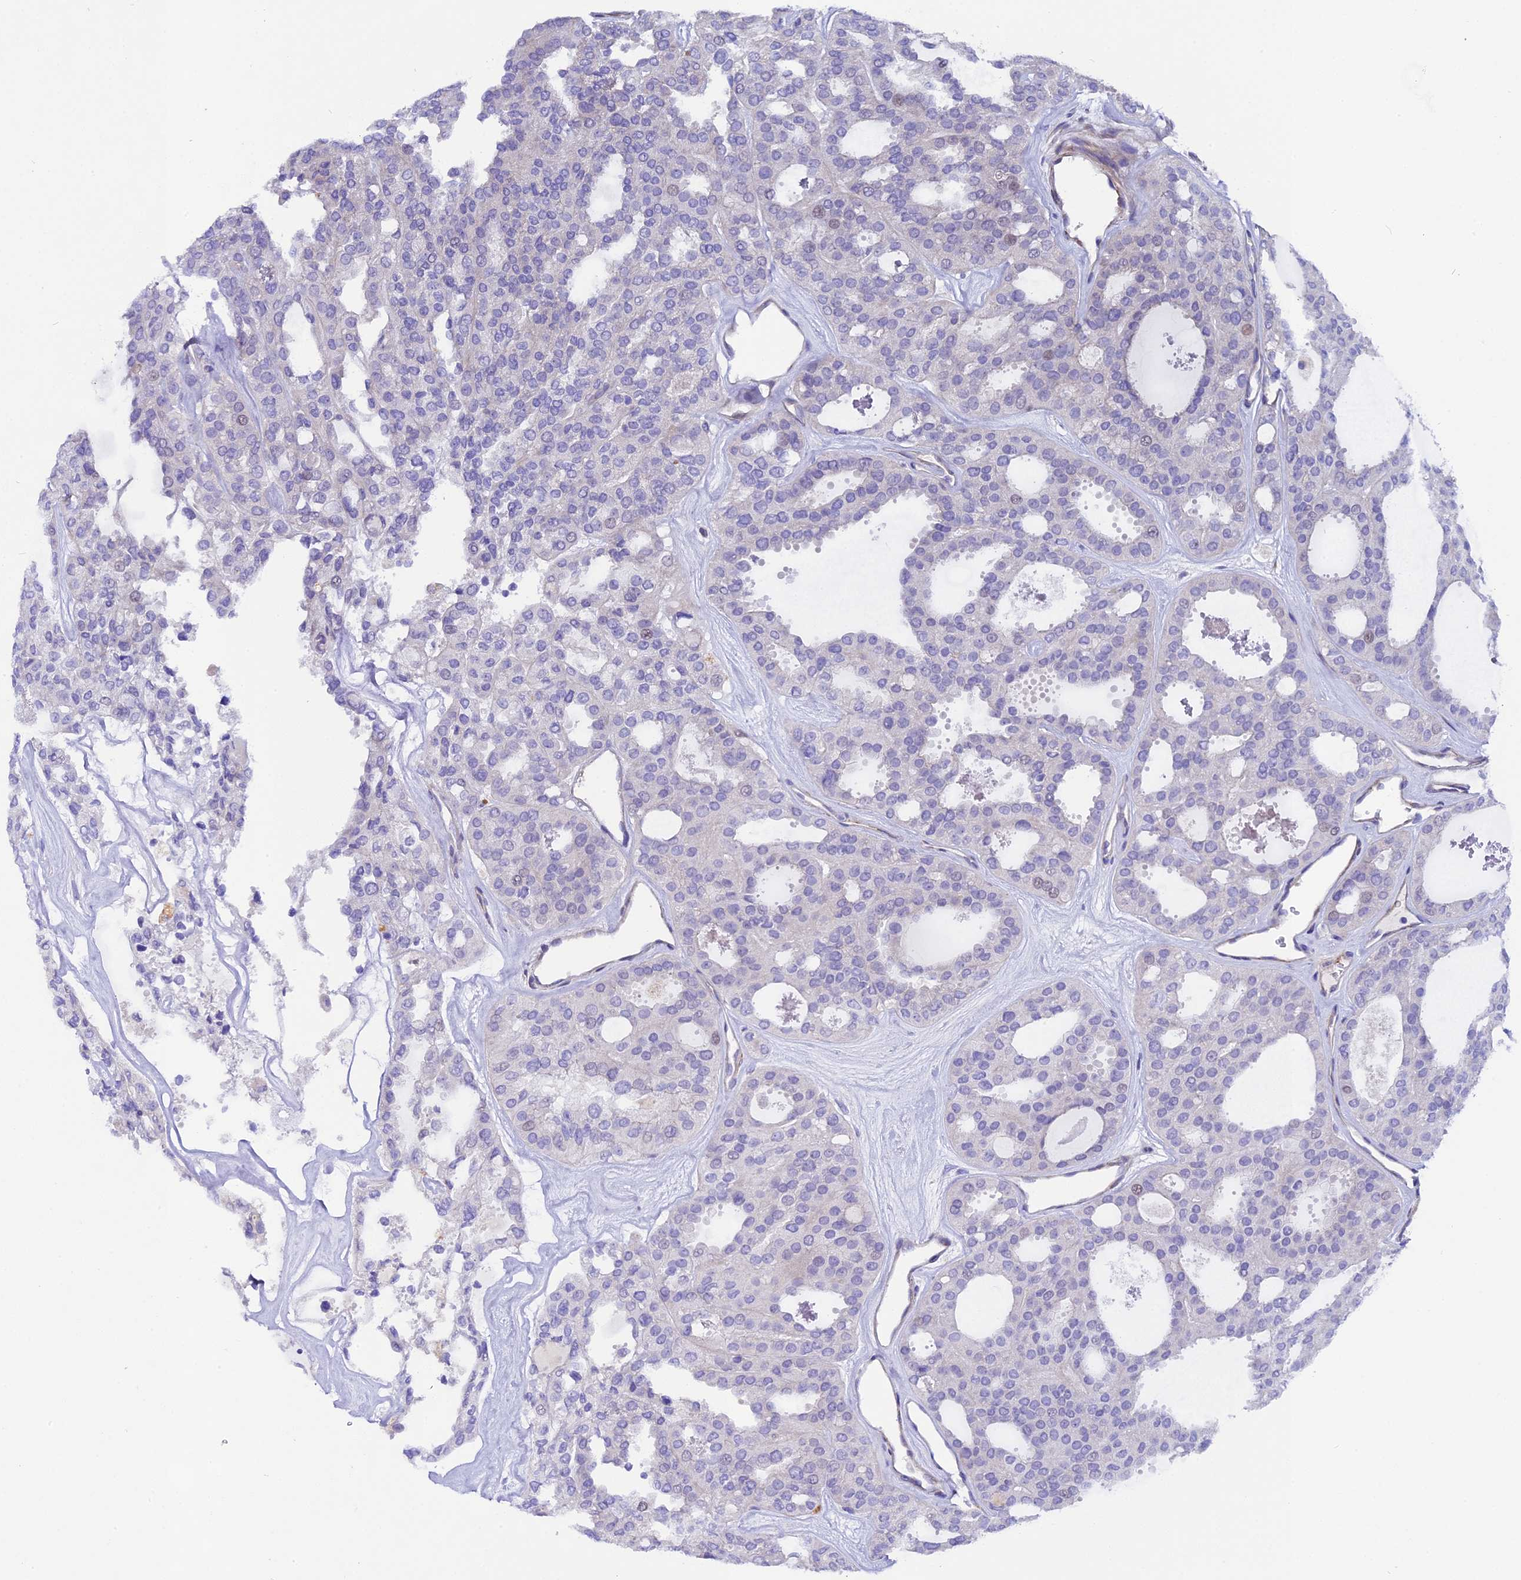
{"staining": {"intensity": "negative", "quantity": "none", "location": "none"}, "tissue": "thyroid cancer", "cell_type": "Tumor cells", "image_type": "cancer", "snomed": [{"axis": "morphology", "description": "Follicular adenoma carcinoma, NOS"}, {"axis": "topography", "description": "Thyroid gland"}], "caption": "Tumor cells show no significant staining in thyroid cancer.", "gene": "PIGU", "patient": {"sex": "male", "age": 75}}